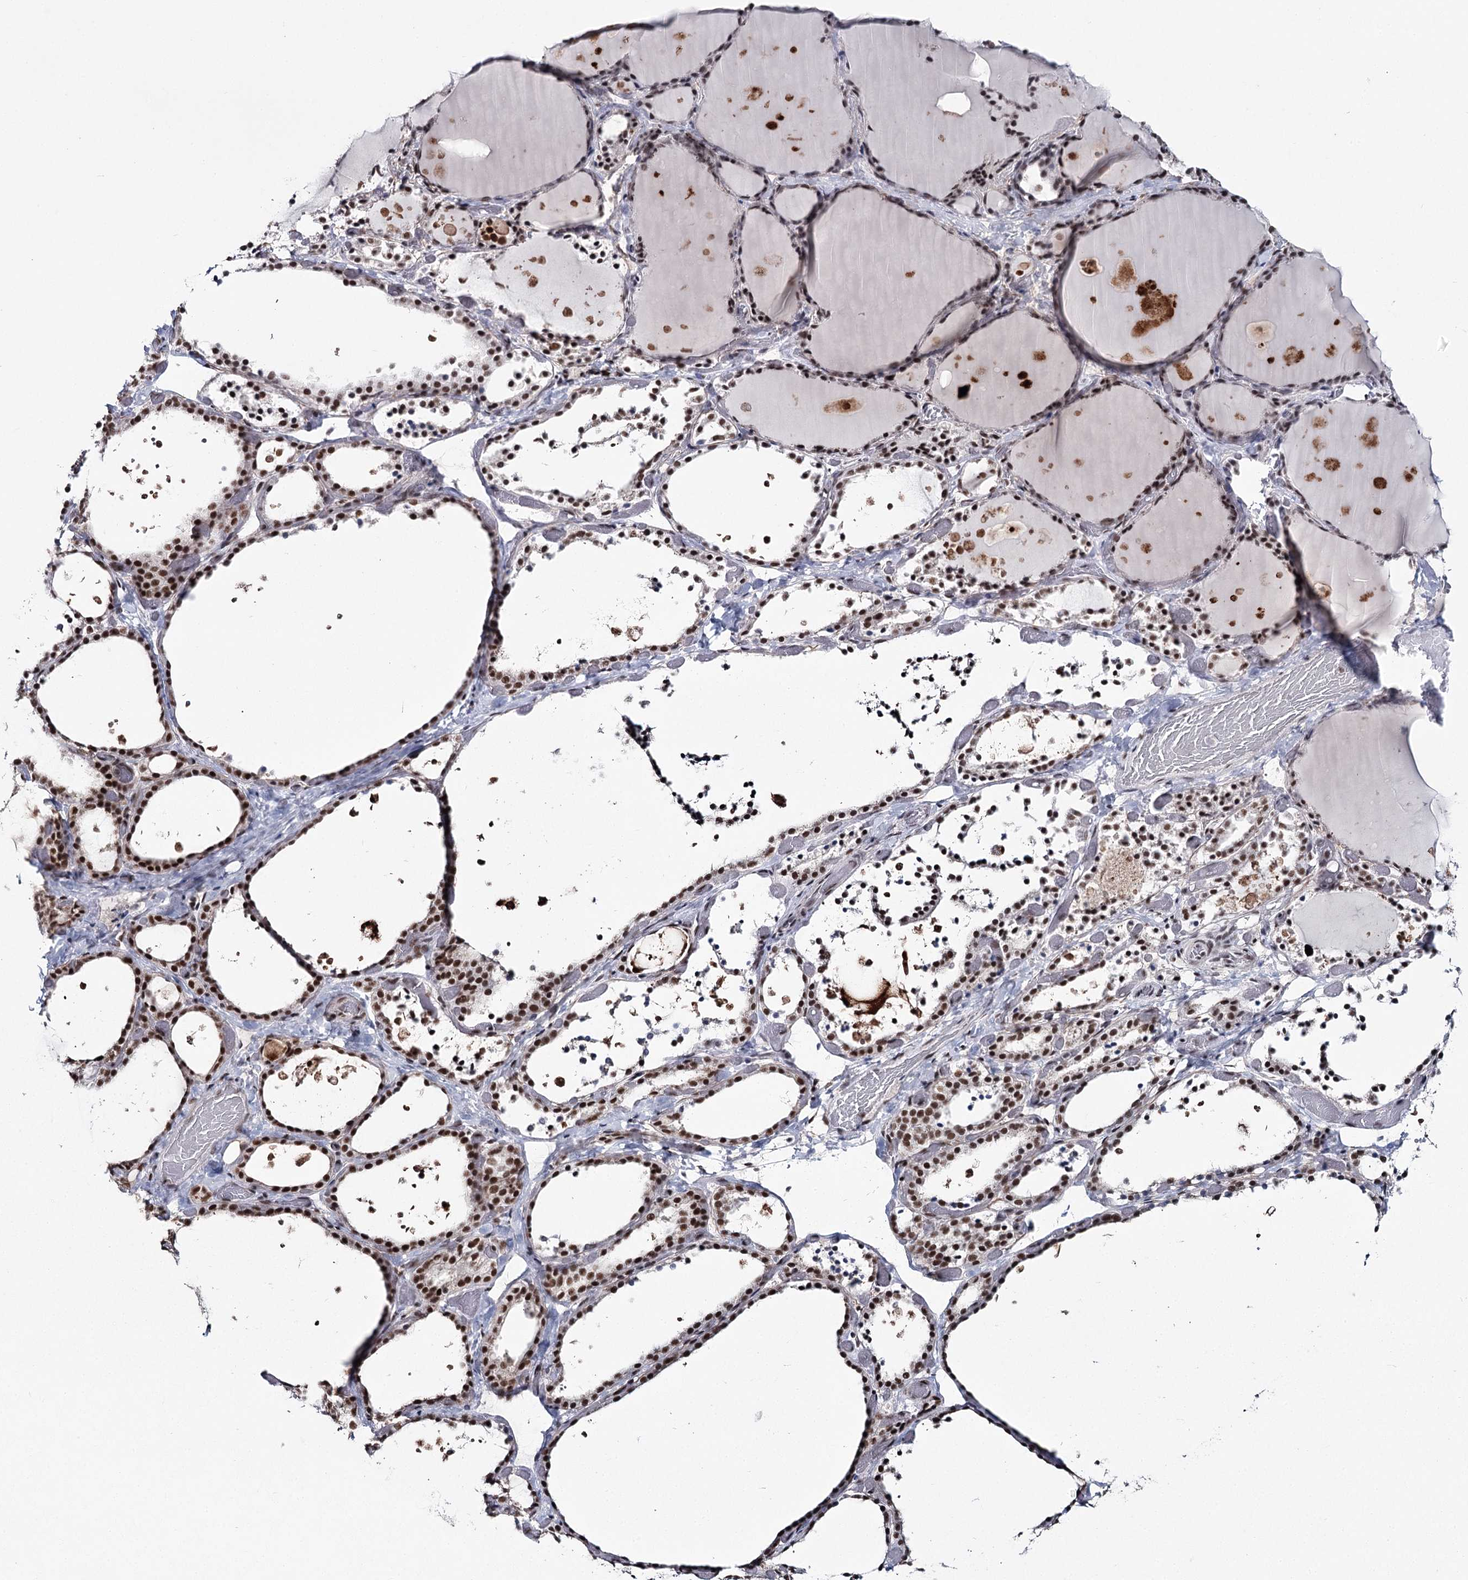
{"staining": {"intensity": "strong", "quantity": ">75%", "location": "nuclear"}, "tissue": "thyroid gland", "cell_type": "Glandular cells", "image_type": "normal", "snomed": [{"axis": "morphology", "description": "Normal tissue, NOS"}, {"axis": "topography", "description": "Thyroid gland"}], "caption": "An immunohistochemistry histopathology image of normal tissue is shown. Protein staining in brown highlights strong nuclear positivity in thyroid gland within glandular cells. The staining is performed using DAB (3,3'-diaminobenzidine) brown chromogen to label protein expression. The nuclei are counter-stained blue using hematoxylin.", "gene": "SCAF8", "patient": {"sex": "female", "age": 44}}